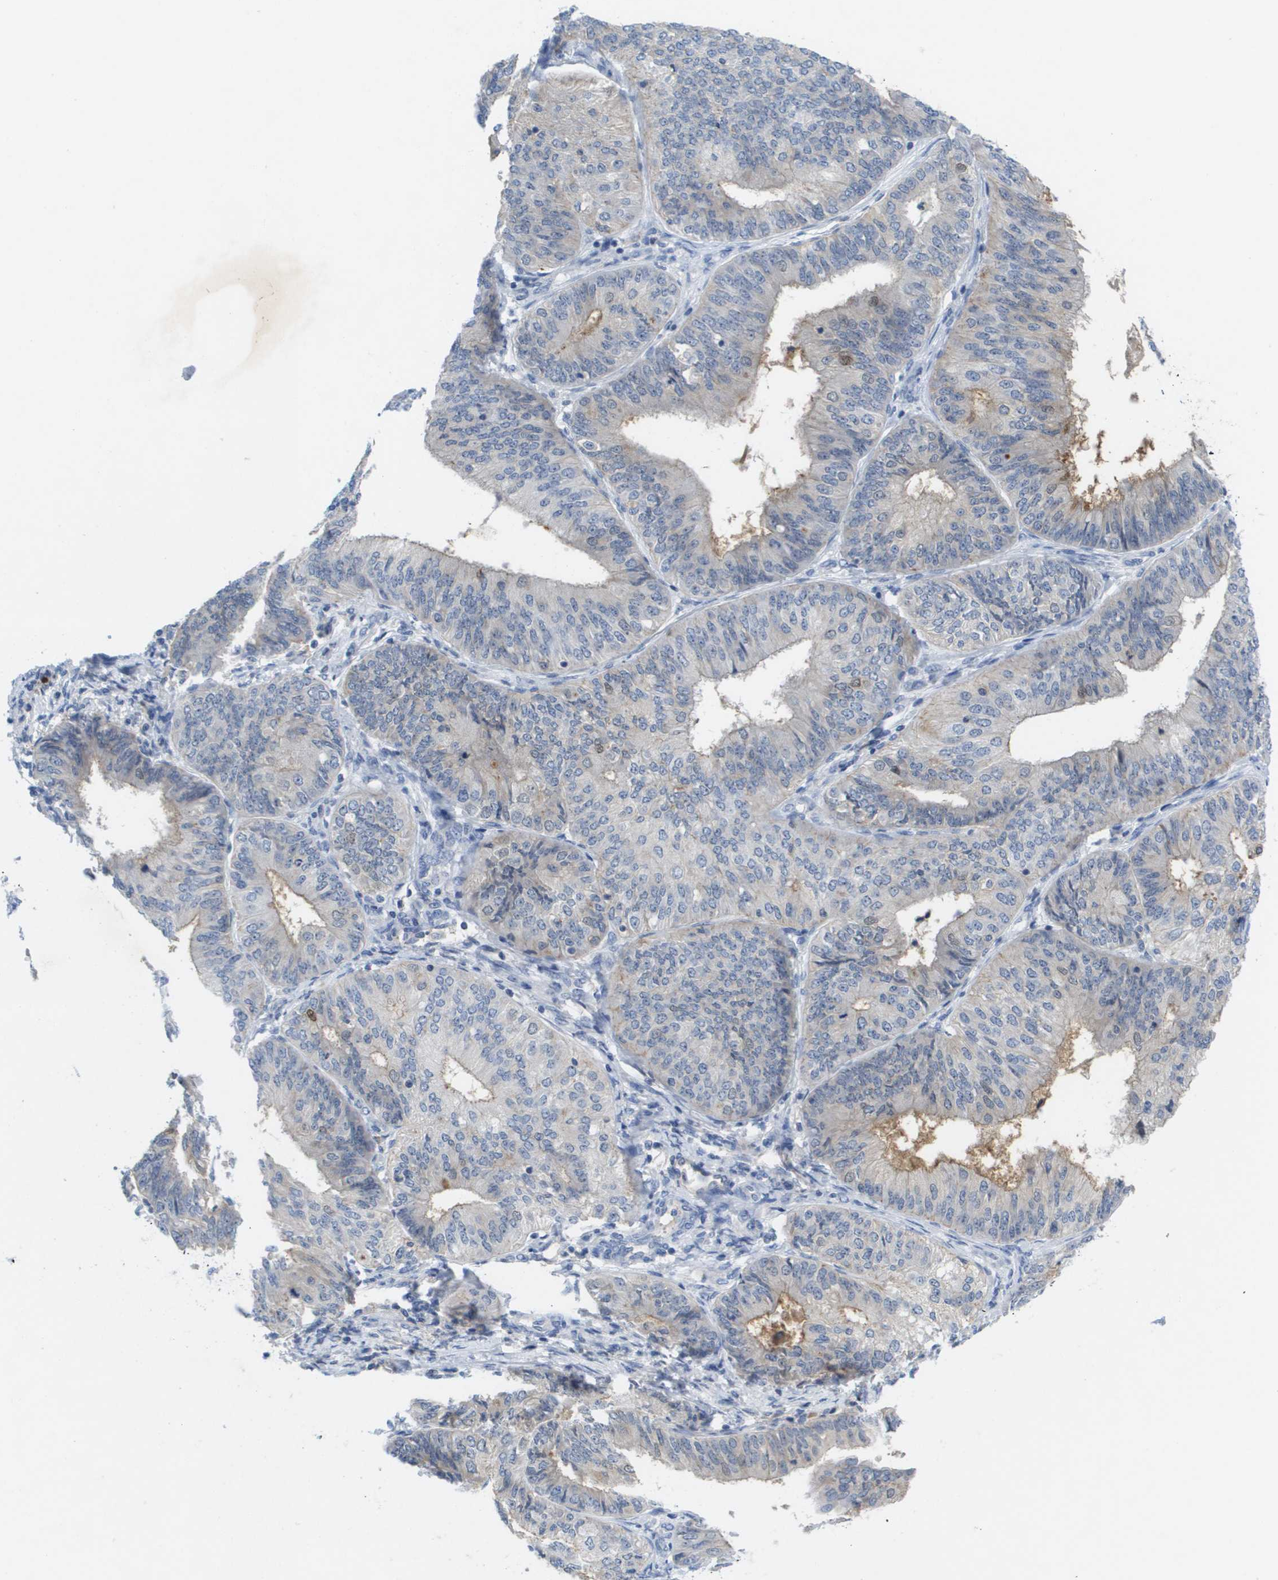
{"staining": {"intensity": "weak", "quantity": "<25%", "location": "cytoplasmic/membranous"}, "tissue": "endometrial cancer", "cell_type": "Tumor cells", "image_type": "cancer", "snomed": [{"axis": "morphology", "description": "Adenocarcinoma, NOS"}, {"axis": "topography", "description": "Endometrium"}], "caption": "DAB (3,3'-diaminobenzidine) immunohistochemical staining of human adenocarcinoma (endometrial) shows no significant positivity in tumor cells. Brightfield microscopy of immunohistochemistry stained with DAB (brown) and hematoxylin (blue), captured at high magnification.", "gene": "LIPG", "patient": {"sex": "female", "age": 58}}